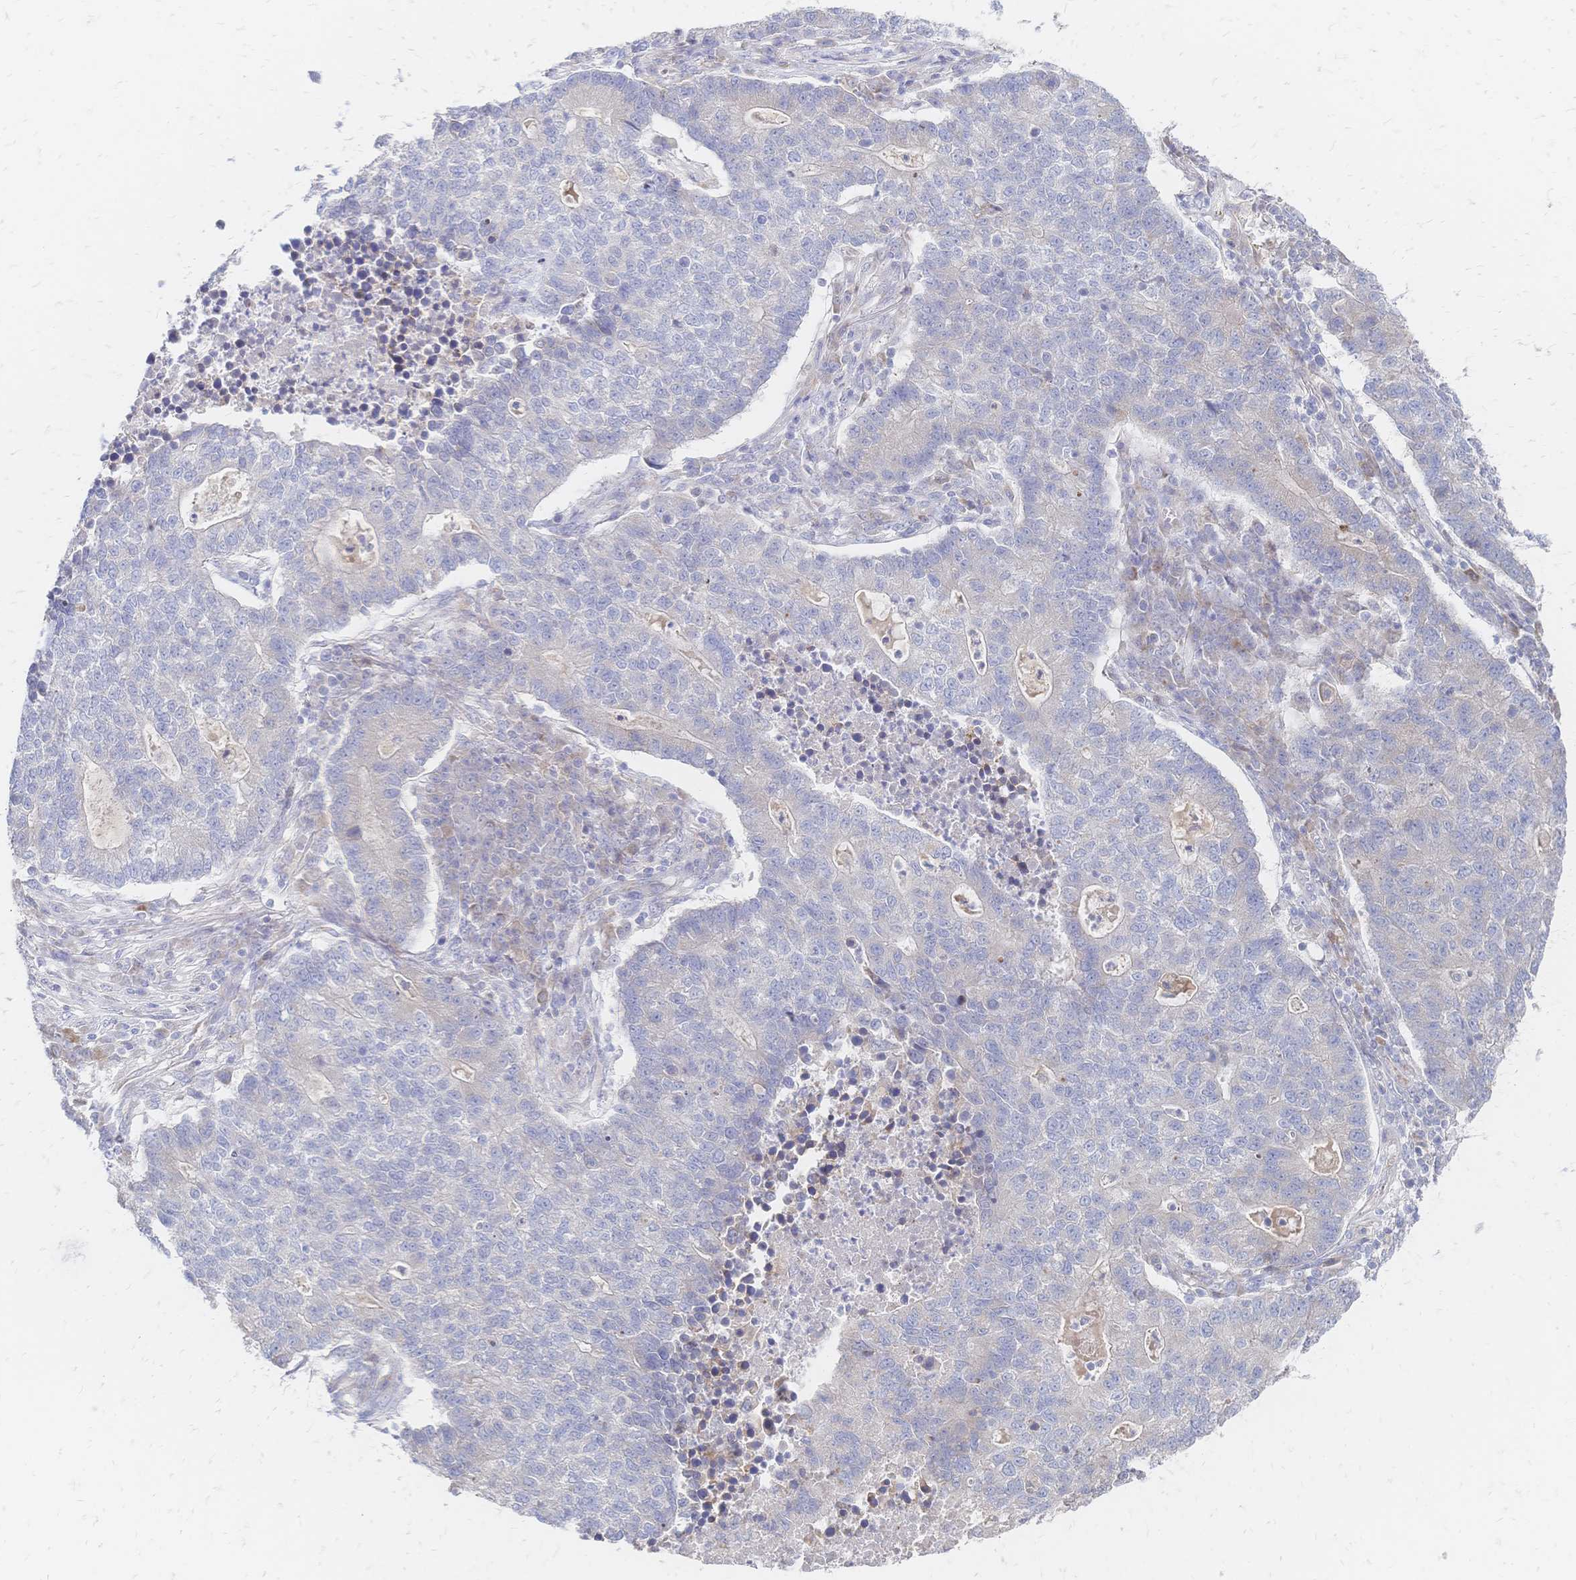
{"staining": {"intensity": "negative", "quantity": "none", "location": "none"}, "tissue": "lung cancer", "cell_type": "Tumor cells", "image_type": "cancer", "snomed": [{"axis": "morphology", "description": "Adenocarcinoma, NOS"}, {"axis": "topography", "description": "Lung"}], "caption": "A photomicrograph of lung cancer stained for a protein displays no brown staining in tumor cells.", "gene": "VWC2L", "patient": {"sex": "male", "age": 57}}